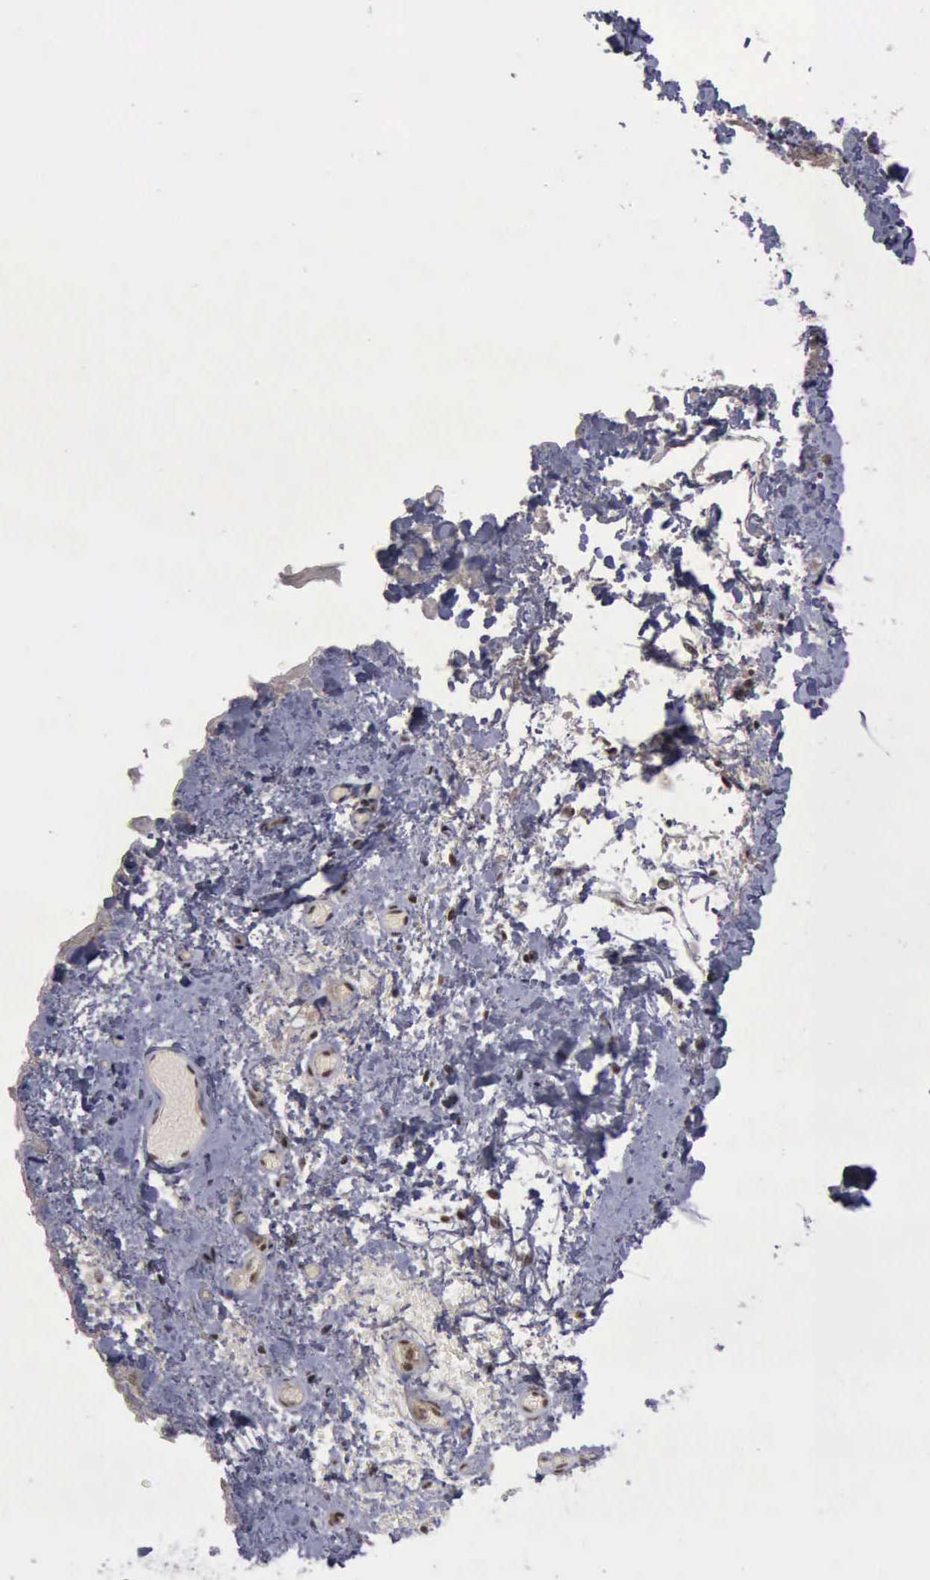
{"staining": {"intensity": "moderate", "quantity": ">75%", "location": "cytoplasmic/membranous,nuclear"}, "tissue": "skeletal muscle", "cell_type": "Myocytes", "image_type": "normal", "snomed": [{"axis": "morphology", "description": "Normal tissue, NOS"}, {"axis": "topography", "description": "Skeletal muscle"}, {"axis": "topography", "description": "Soft tissue"}], "caption": "This is a histology image of IHC staining of normal skeletal muscle, which shows moderate staining in the cytoplasmic/membranous,nuclear of myocytes.", "gene": "ATM", "patient": {"sex": "female", "age": 58}}